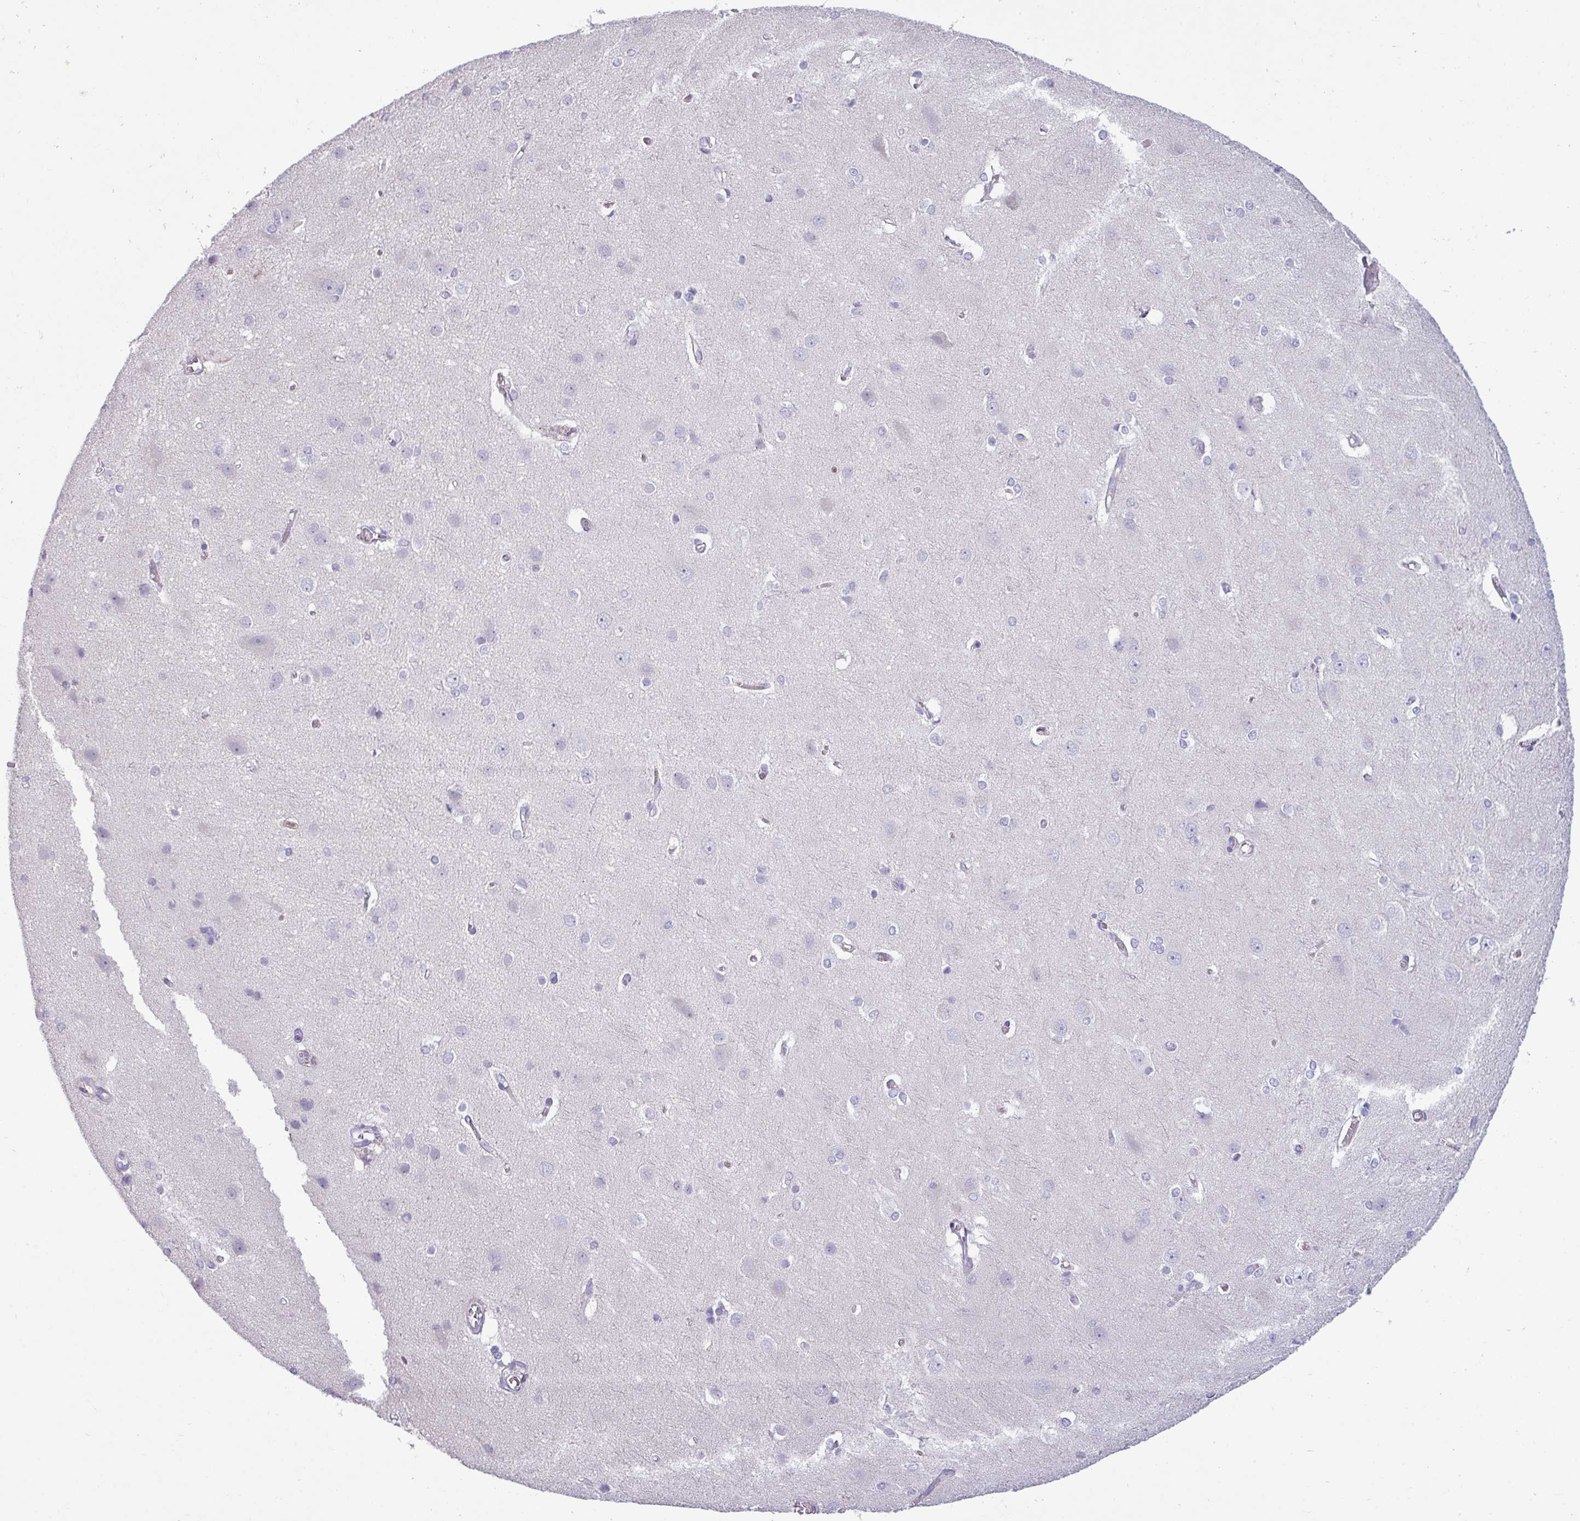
{"staining": {"intensity": "negative", "quantity": "none", "location": "none"}, "tissue": "cerebral cortex", "cell_type": "Endothelial cells", "image_type": "normal", "snomed": [{"axis": "morphology", "description": "Normal tissue, NOS"}, {"axis": "topography", "description": "Cerebral cortex"}], "caption": "Immunohistochemistry (IHC) photomicrograph of benign cerebral cortex: cerebral cortex stained with DAB (3,3'-diaminobenzidine) shows no significant protein positivity in endothelial cells.", "gene": "TRIM39", "patient": {"sex": "male", "age": 37}}